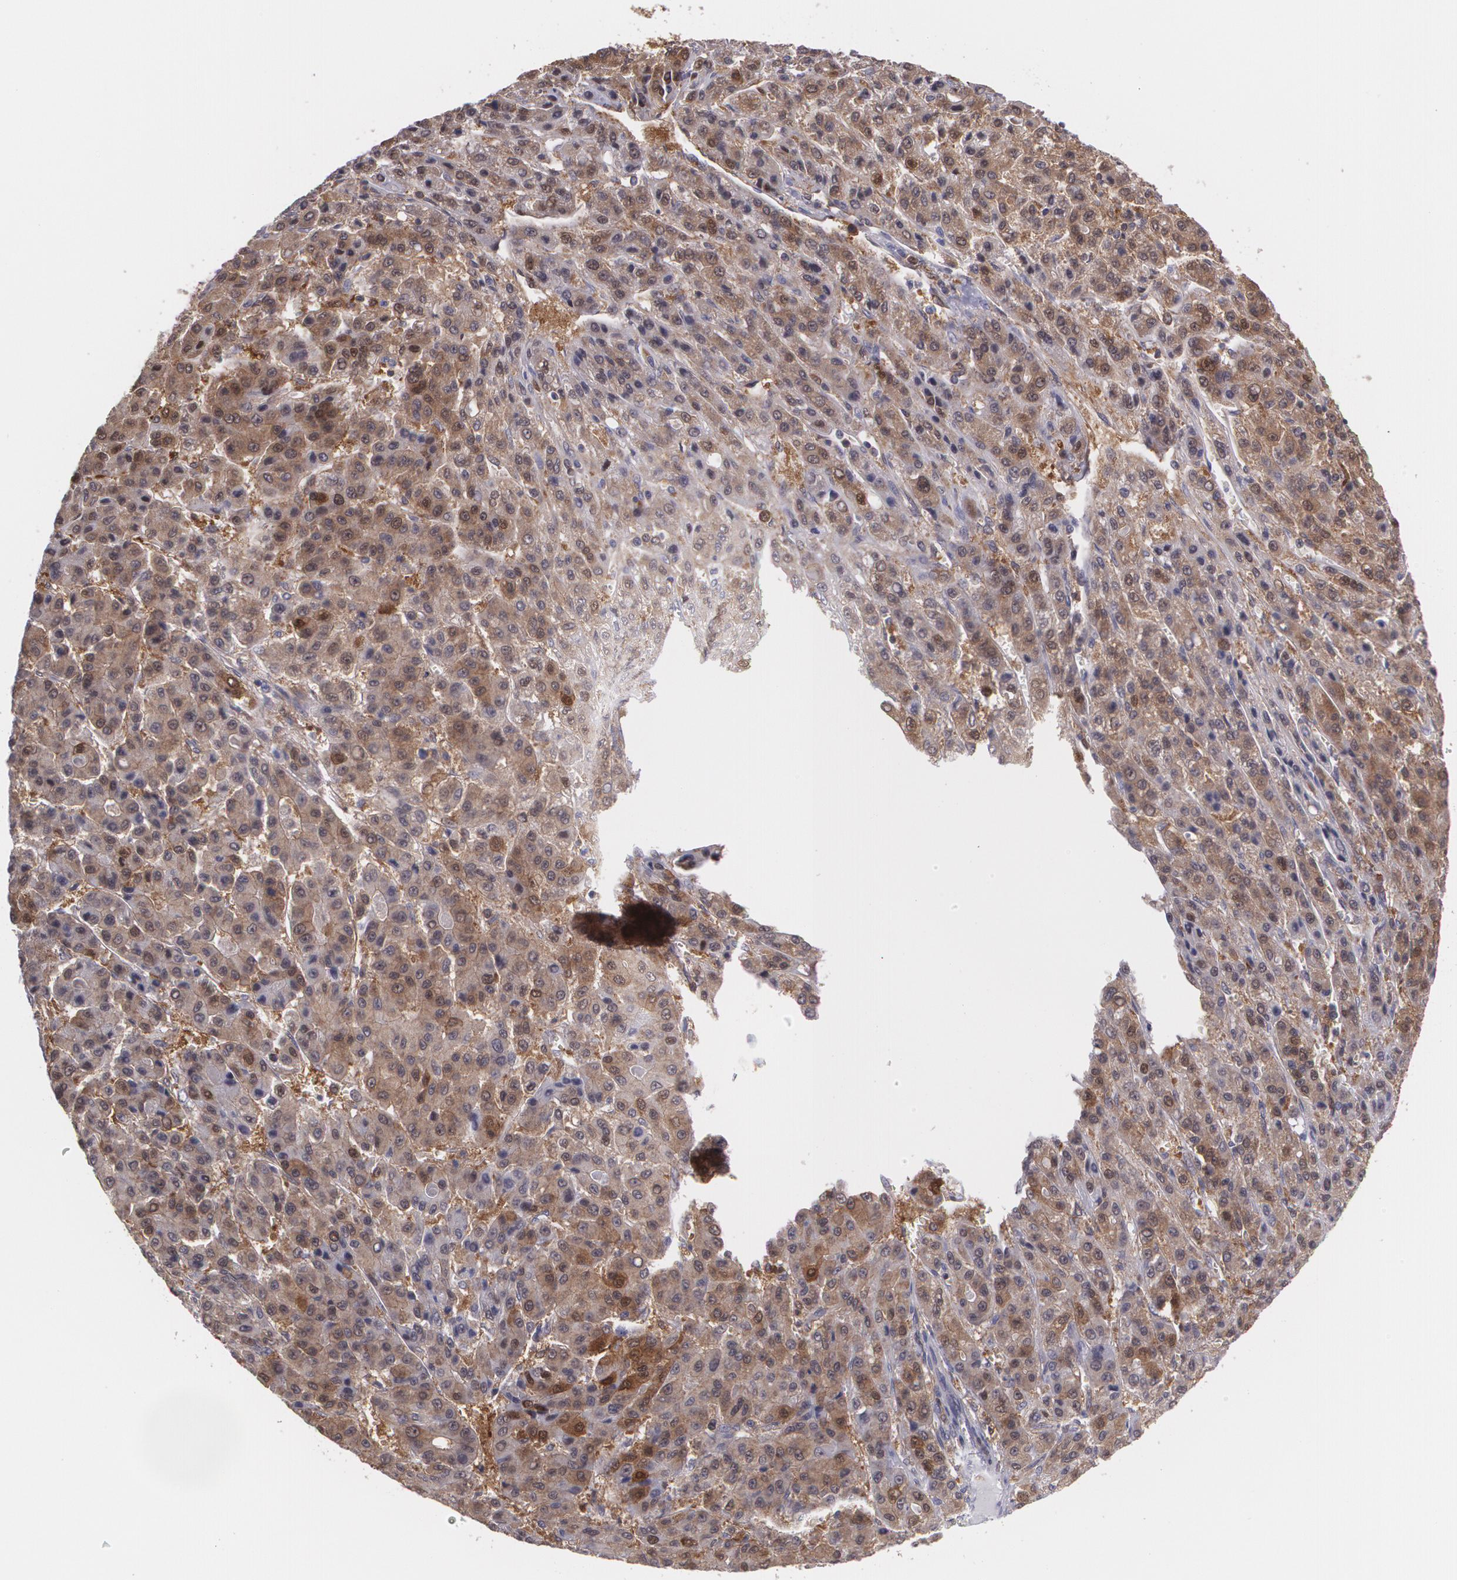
{"staining": {"intensity": "moderate", "quantity": ">75%", "location": "cytoplasmic/membranous"}, "tissue": "liver cancer", "cell_type": "Tumor cells", "image_type": "cancer", "snomed": [{"axis": "morphology", "description": "Carcinoma, Hepatocellular, NOS"}, {"axis": "topography", "description": "Liver"}], "caption": "Liver cancer was stained to show a protein in brown. There is medium levels of moderate cytoplasmic/membranous positivity in approximately >75% of tumor cells.", "gene": "HSPH1", "patient": {"sex": "male", "age": 70}}